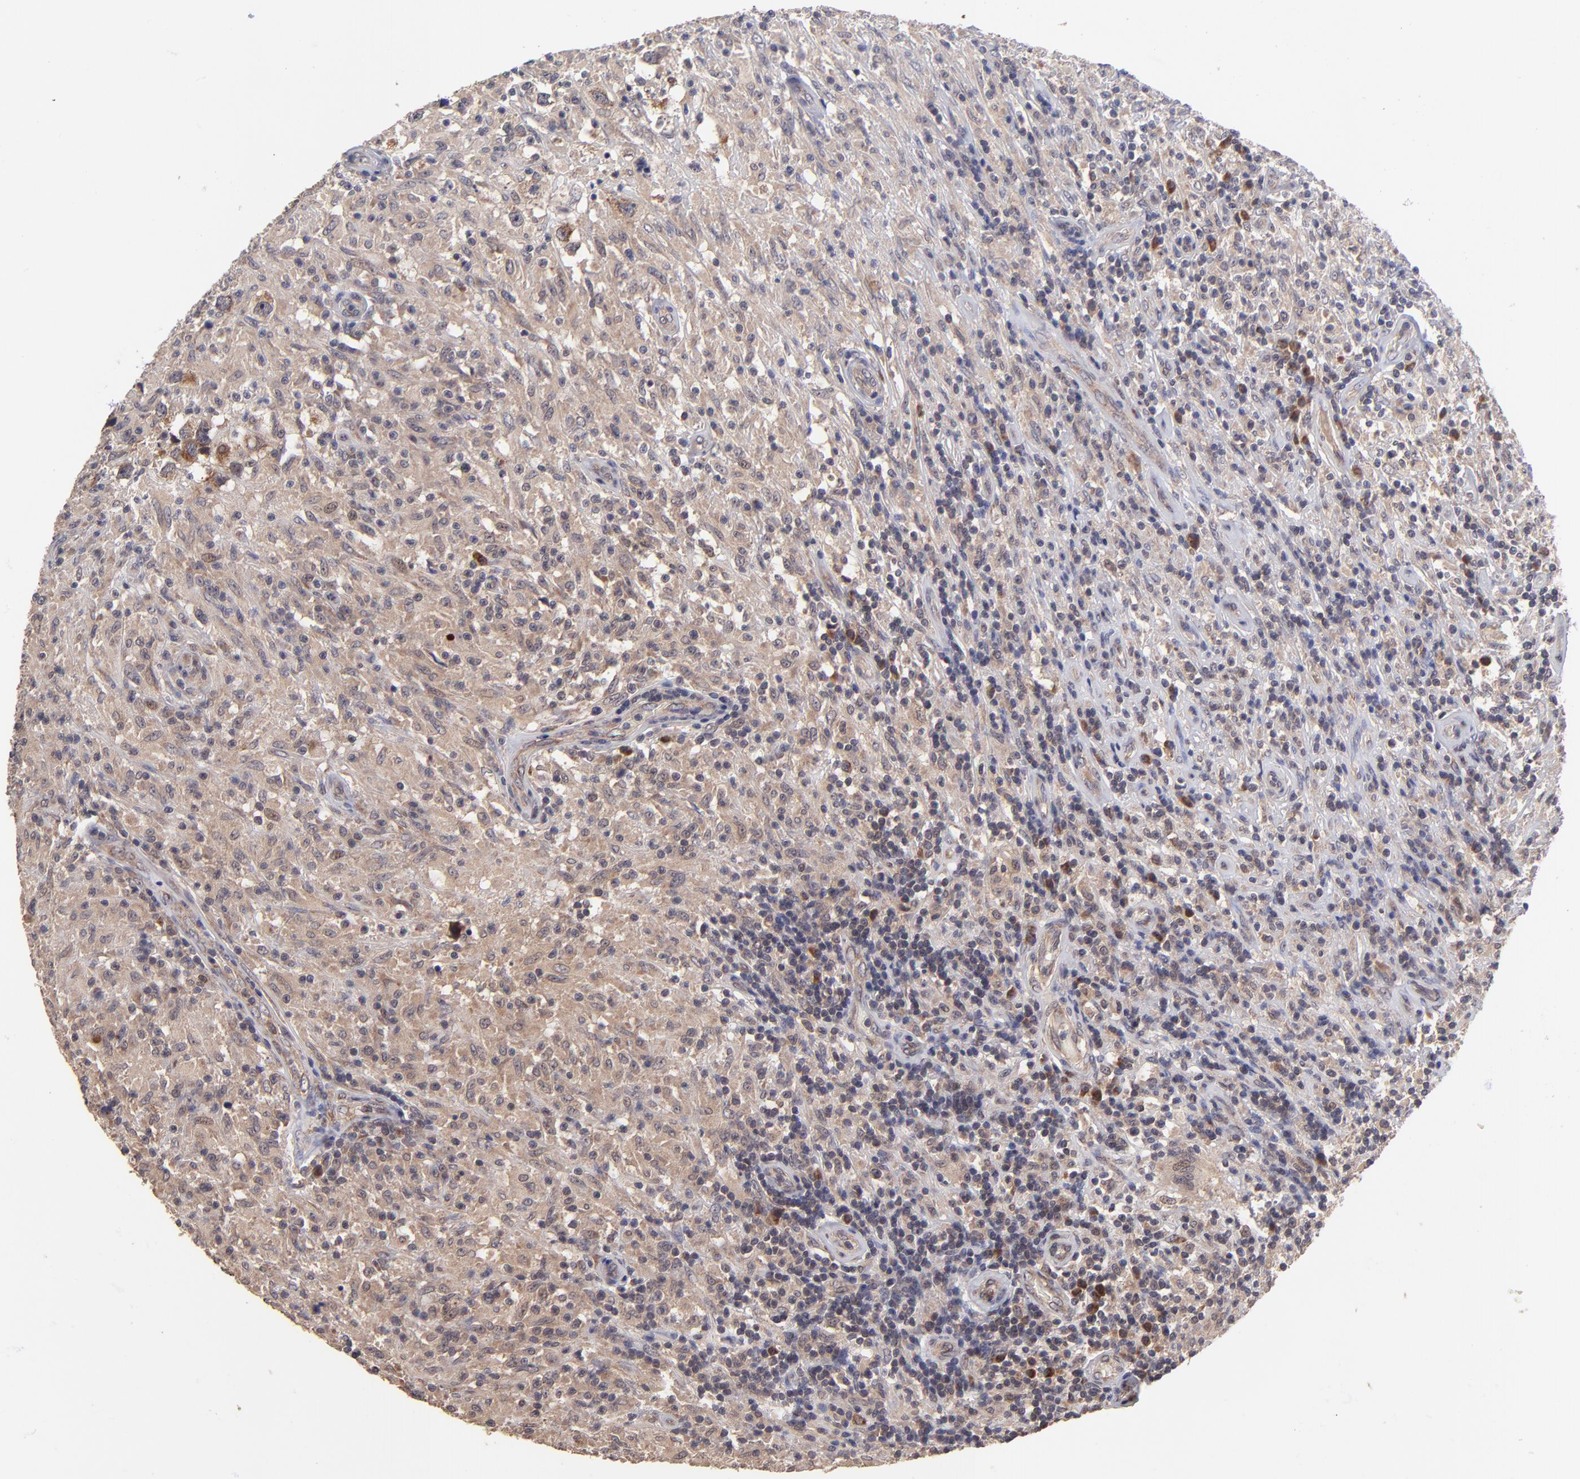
{"staining": {"intensity": "moderate", "quantity": ">75%", "location": "cytoplasmic/membranous"}, "tissue": "testis cancer", "cell_type": "Tumor cells", "image_type": "cancer", "snomed": [{"axis": "morphology", "description": "Seminoma, NOS"}, {"axis": "topography", "description": "Testis"}], "caption": "Tumor cells reveal medium levels of moderate cytoplasmic/membranous positivity in about >75% of cells in human testis cancer (seminoma). The staining is performed using DAB brown chromogen to label protein expression. The nuclei are counter-stained blue using hematoxylin.", "gene": "BAIAP2L2", "patient": {"sex": "male", "age": 34}}